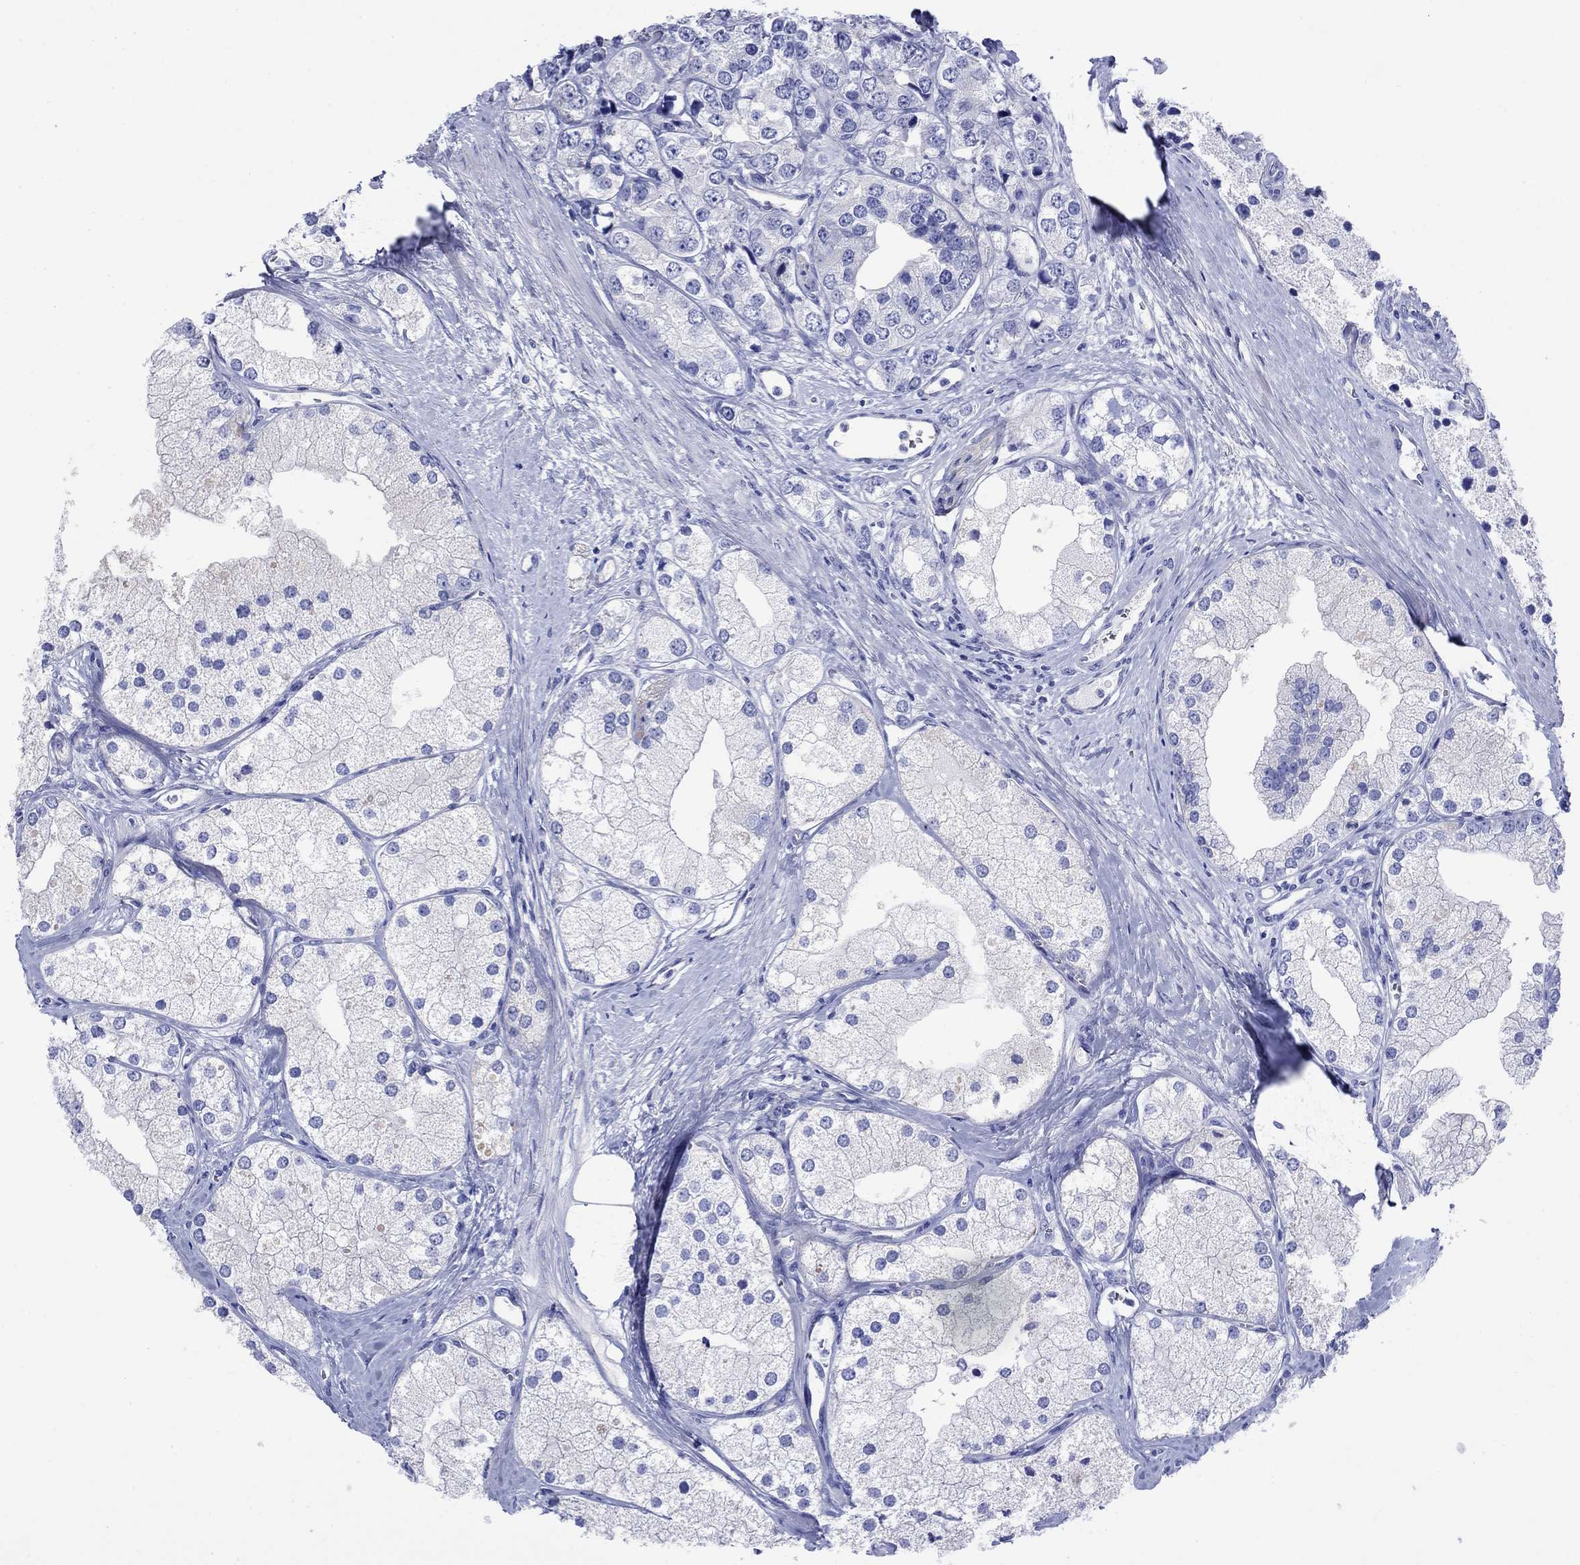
{"staining": {"intensity": "negative", "quantity": "none", "location": "none"}, "tissue": "prostate cancer", "cell_type": "Tumor cells", "image_type": "cancer", "snomed": [{"axis": "morphology", "description": "Adenocarcinoma, NOS"}, {"axis": "topography", "description": "Prostate and seminal vesicle, NOS"}, {"axis": "topography", "description": "Prostate"}], "caption": "IHC micrograph of neoplastic tissue: prostate adenocarcinoma stained with DAB (3,3'-diaminobenzidine) displays no significant protein staining in tumor cells.", "gene": "SLC1A2", "patient": {"sex": "male", "age": 79}}